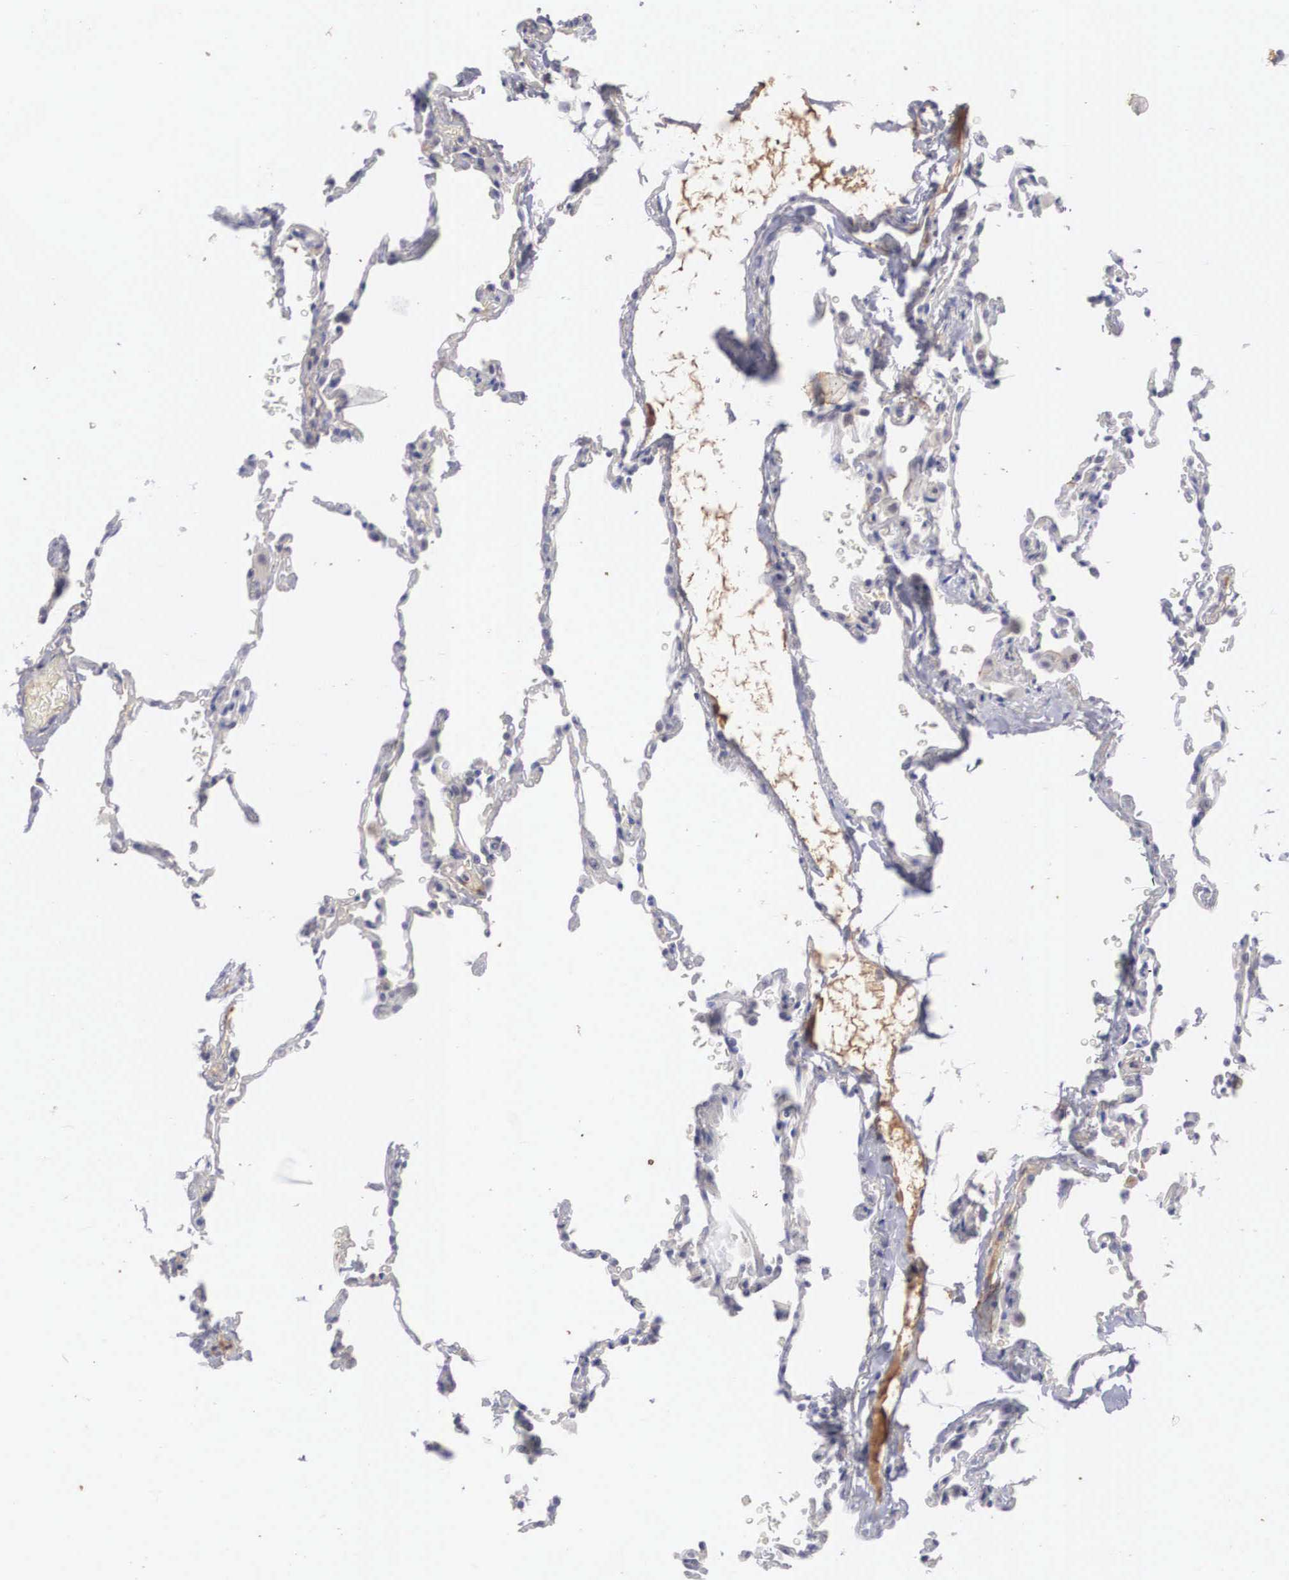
{"staining": {"intensity": "negative", "quantity": "none", "location": "none"}, "tissue": "lung", "cell_type": "Alveolar cells", "image_type": "normal", "snomed": [{"axis": "morphology", "description": "Normal tissue, NOS"}, {"axis": "topography", "description": "Lung"}], "caption": "High power microscopy image of an immunohistochemistry (IHC) micrograph of benign lung, revealing no significant staining in alveolar cells.", "gene": "RBPJ", "patient": {"sex": "female", "age": 61}}